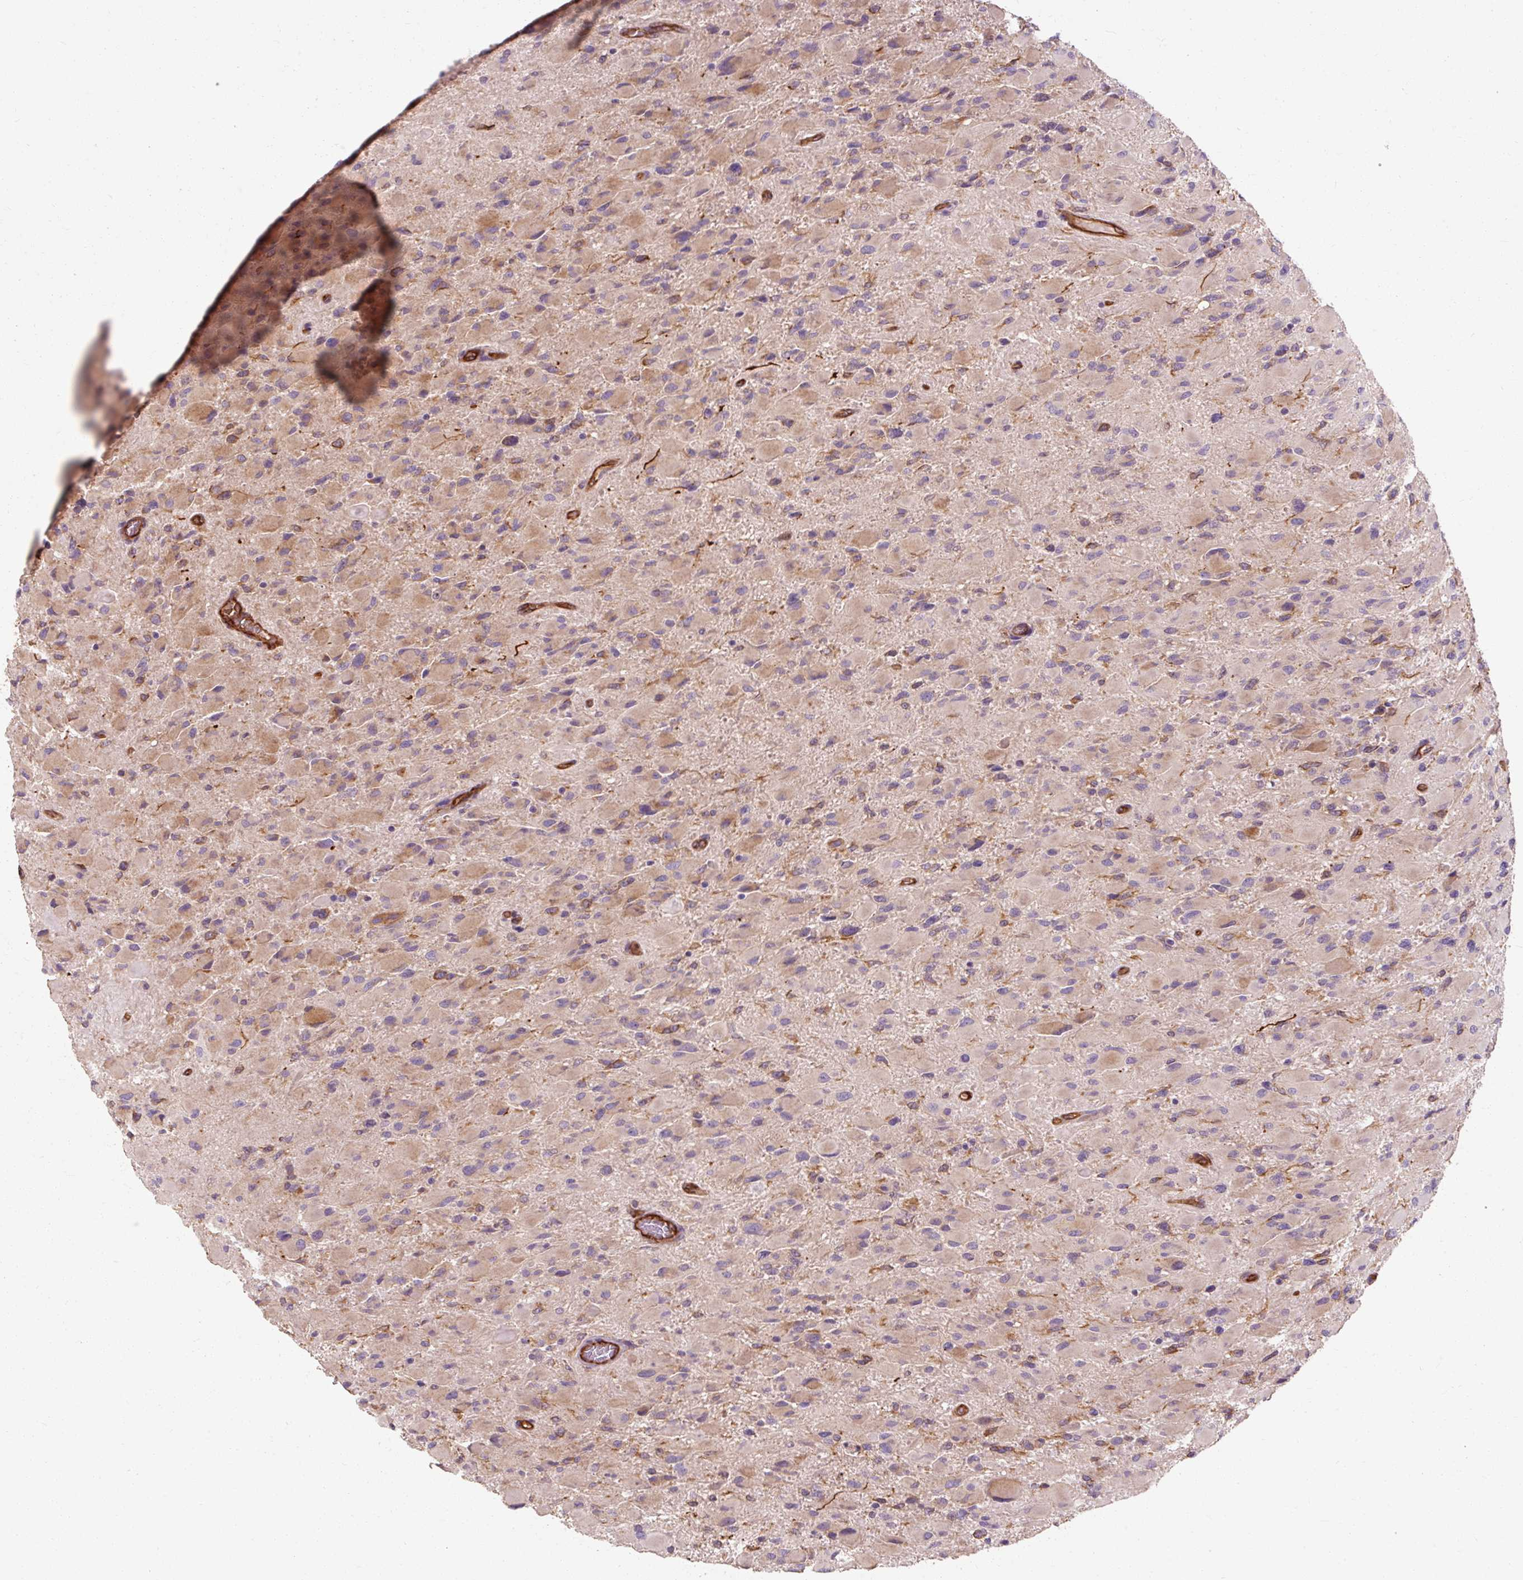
{"staining": {"intensity": "weak", "quantity": "25%-75%", "location": "cytoplasmic/membranous"}, "tissue": "glioma", "cell_type": "Tumor cells", "image_type": "cancer", "snomed": [{"axis": "morphology", "description": "Glioma, malignant, High grade"}, {"axis": "topography", "description": "Cerebral cortex"}], "caption": "Glioma stained for a protein (brown) exhibits weak cytoplasmic/membranous positive staining in approximately 25%-75% of tumor cells.", "gene": "TBC1D4", "patient": {"sex": "female", "age": 36}}